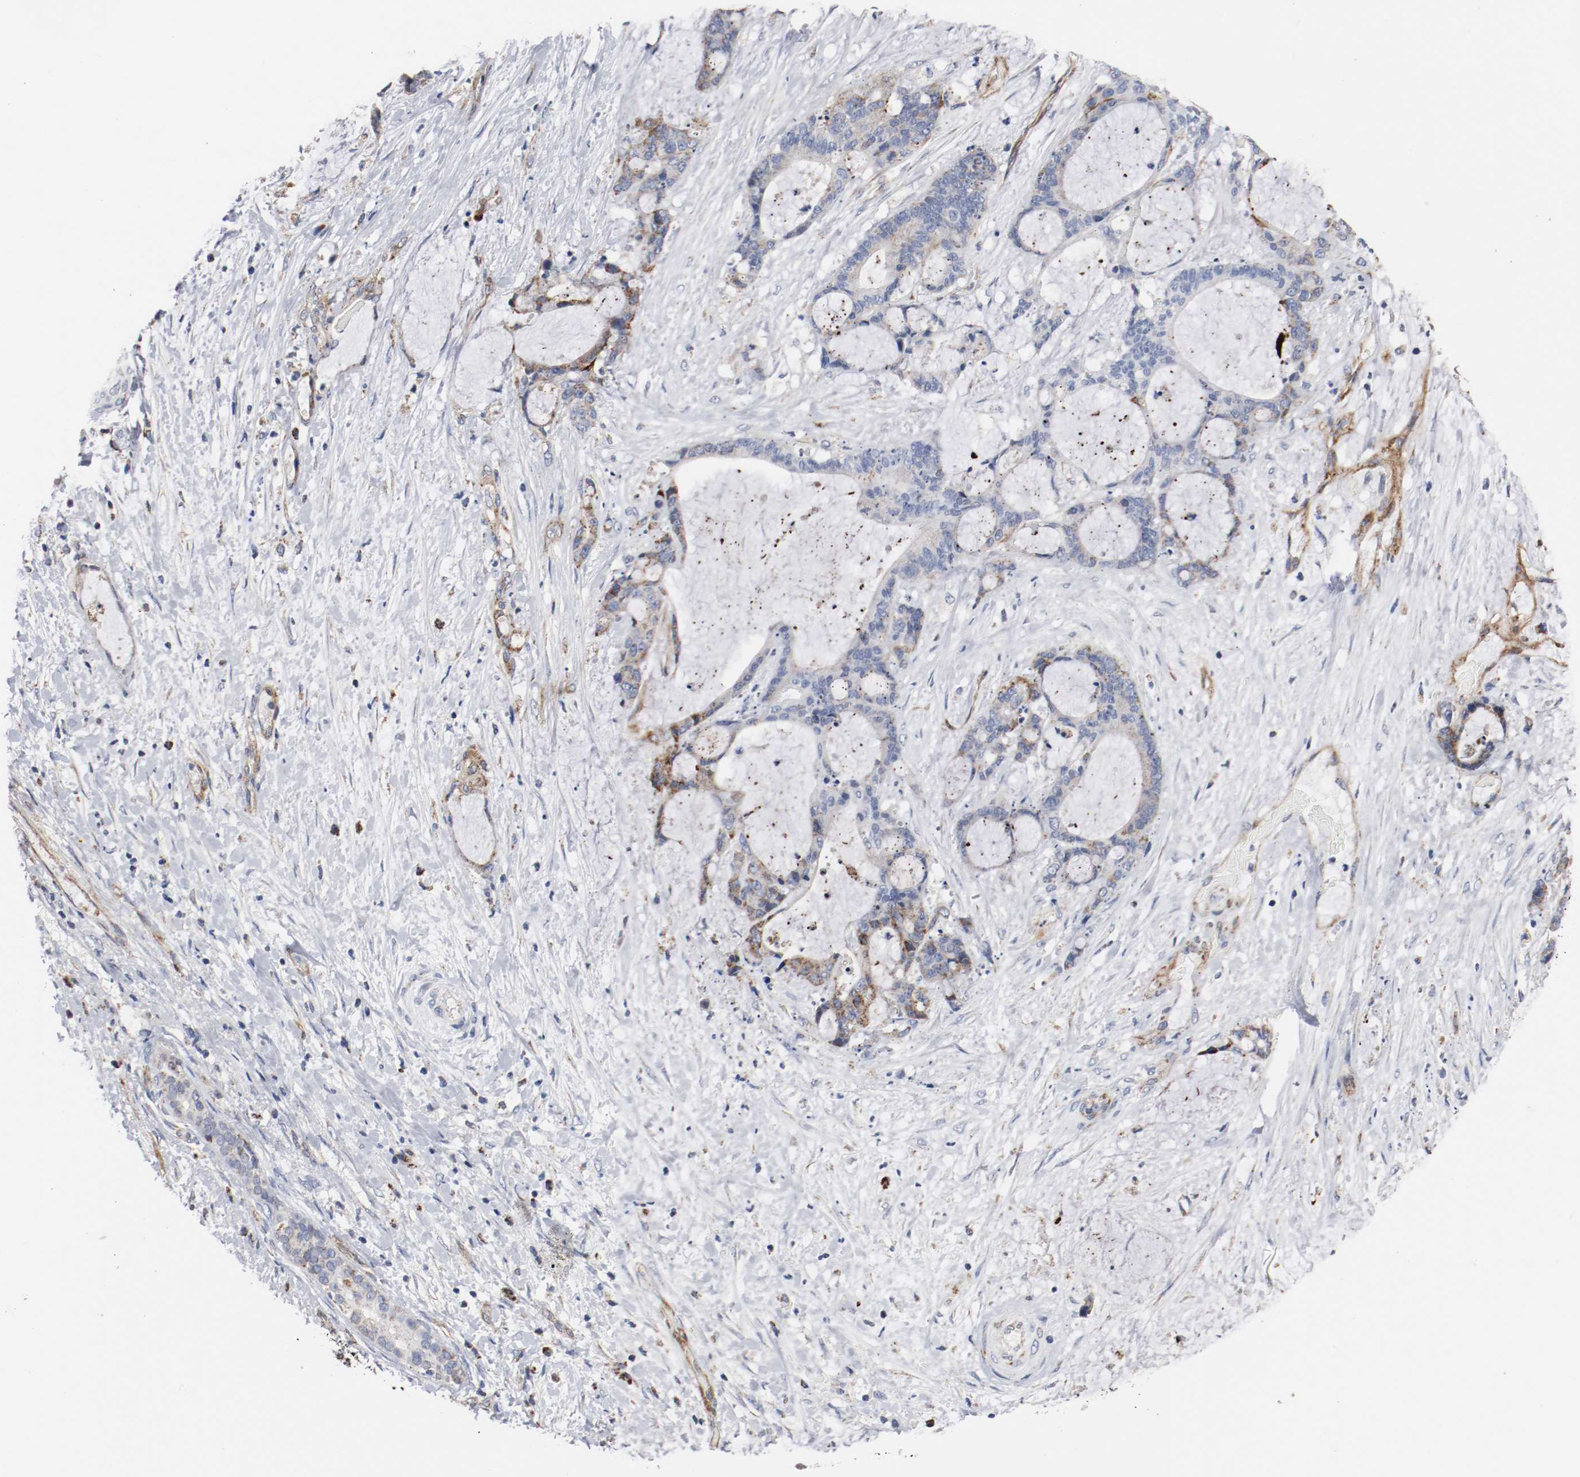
{"staining": {"intensity": "moderate", "quantity": "25%-75%", "location": "cytoplasmic/membranous"}, "tissue": "liver cancer", "cell_type": "Tumor cells", "image_type": "cancer", "snomed": [{"axis": "morphology", "description": "Cholangiocarcinoma"}, {"axis": "topography", "description": "Liver"}], "caption": "A high-resolution photomicrograph shows IHC staining of liver cancer, which demonstrates moderate cytoplasmic/membranous expression in approximately 25%-75% of tumor cells.", "gene": "TUBD1", "patient": {"sex": "female", "age": 73}}